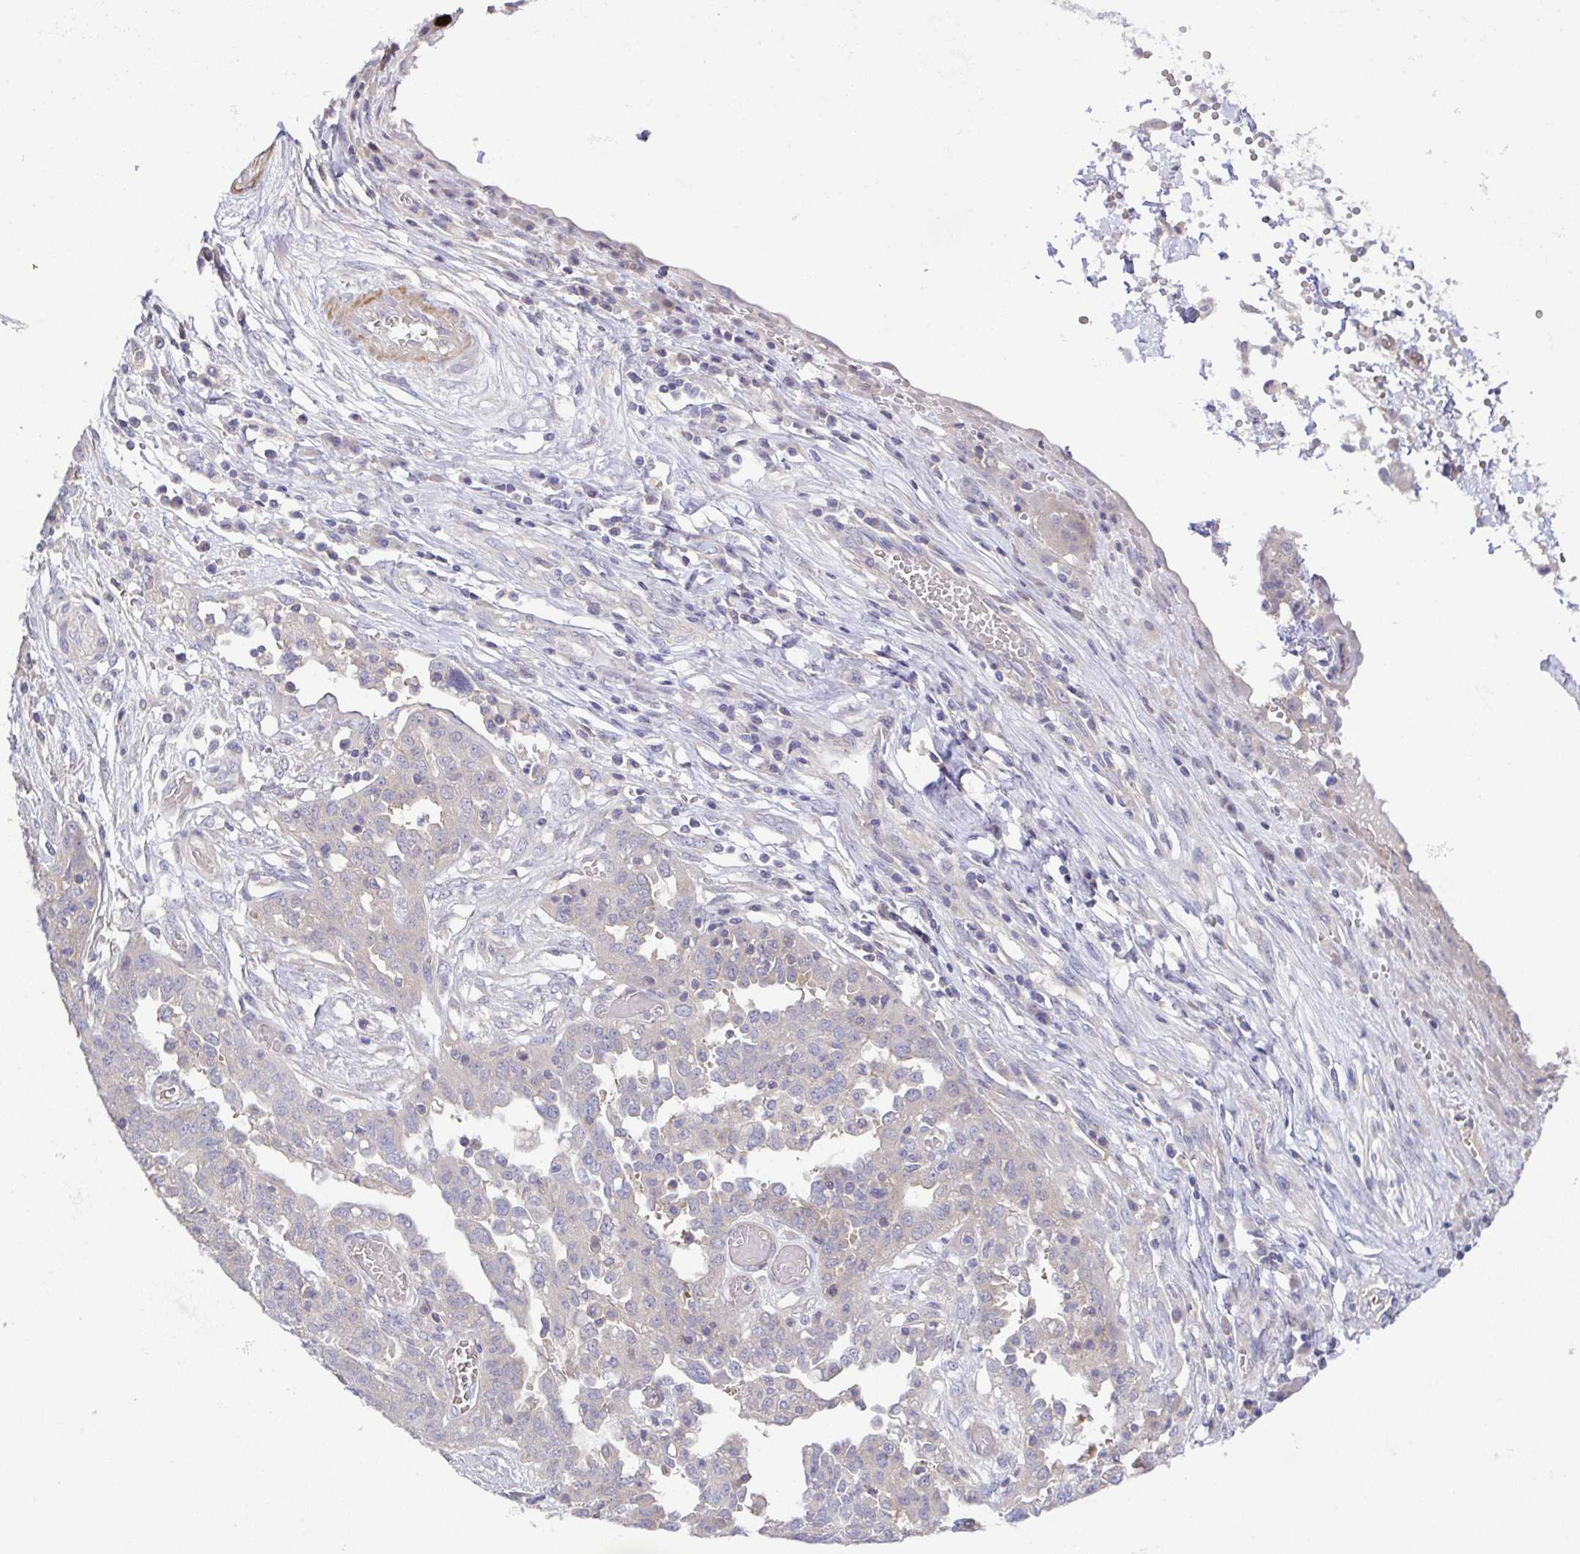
{"staining": {"intensity": "negative", "quantity": "none", "location": "none"}, "tissue": "ovarian cancer", "cell_type": "Tumor cells", "image_type": "cancer", "snomed": [{"axis": "morphology", "description": "Cystadenocarcinoma, serous, NOS"}, {"axis": "topography", "description": "Ovary"}], "caption": "This is an immunohistochemistry photomicrograph of human ovarian cancer. There is no staining in tumor cells.", "gene": "CFAP97D1", "patient": {"sex": "female", "age": 67}}